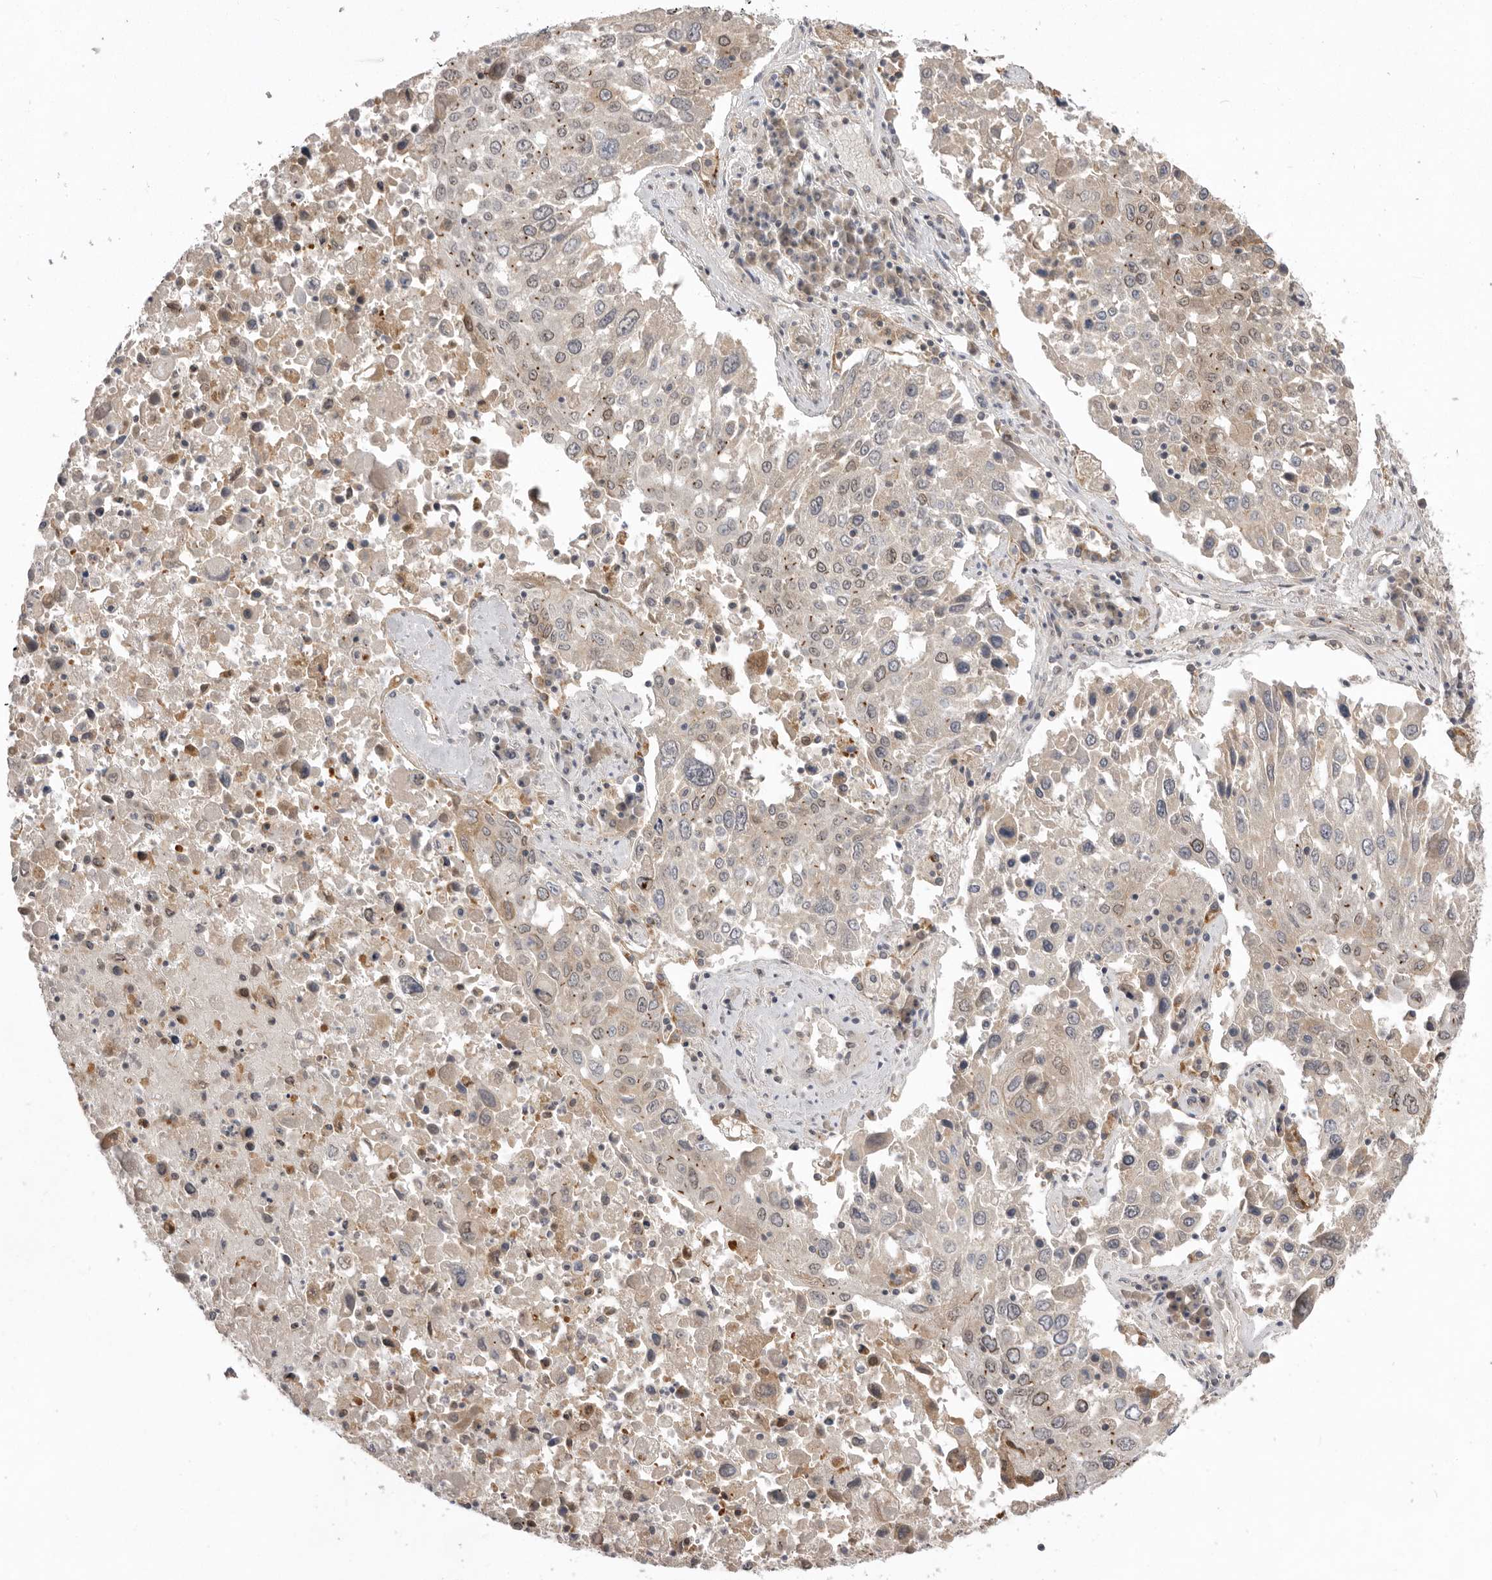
{"staining": {"intensity": "weak", "quantity": "<25%", "location": "cytoplasmic/membranous,nuclear"}, "tissue": "lung cancer", "cell_type": "Tumor cells", "image_type": "cancer", "snomed": [{"axis": "morphology", "description": "Squamous cell carcinoma, NOS"}, {"axis": "topography", "description": "Lung"}], "caption": "Immunohistochemistry image of lung cancer stained for a protein (brown), which shows no staining in tumor cells.", "gene": "TLR3", "patient": {"sex": "male", "age": 65}}